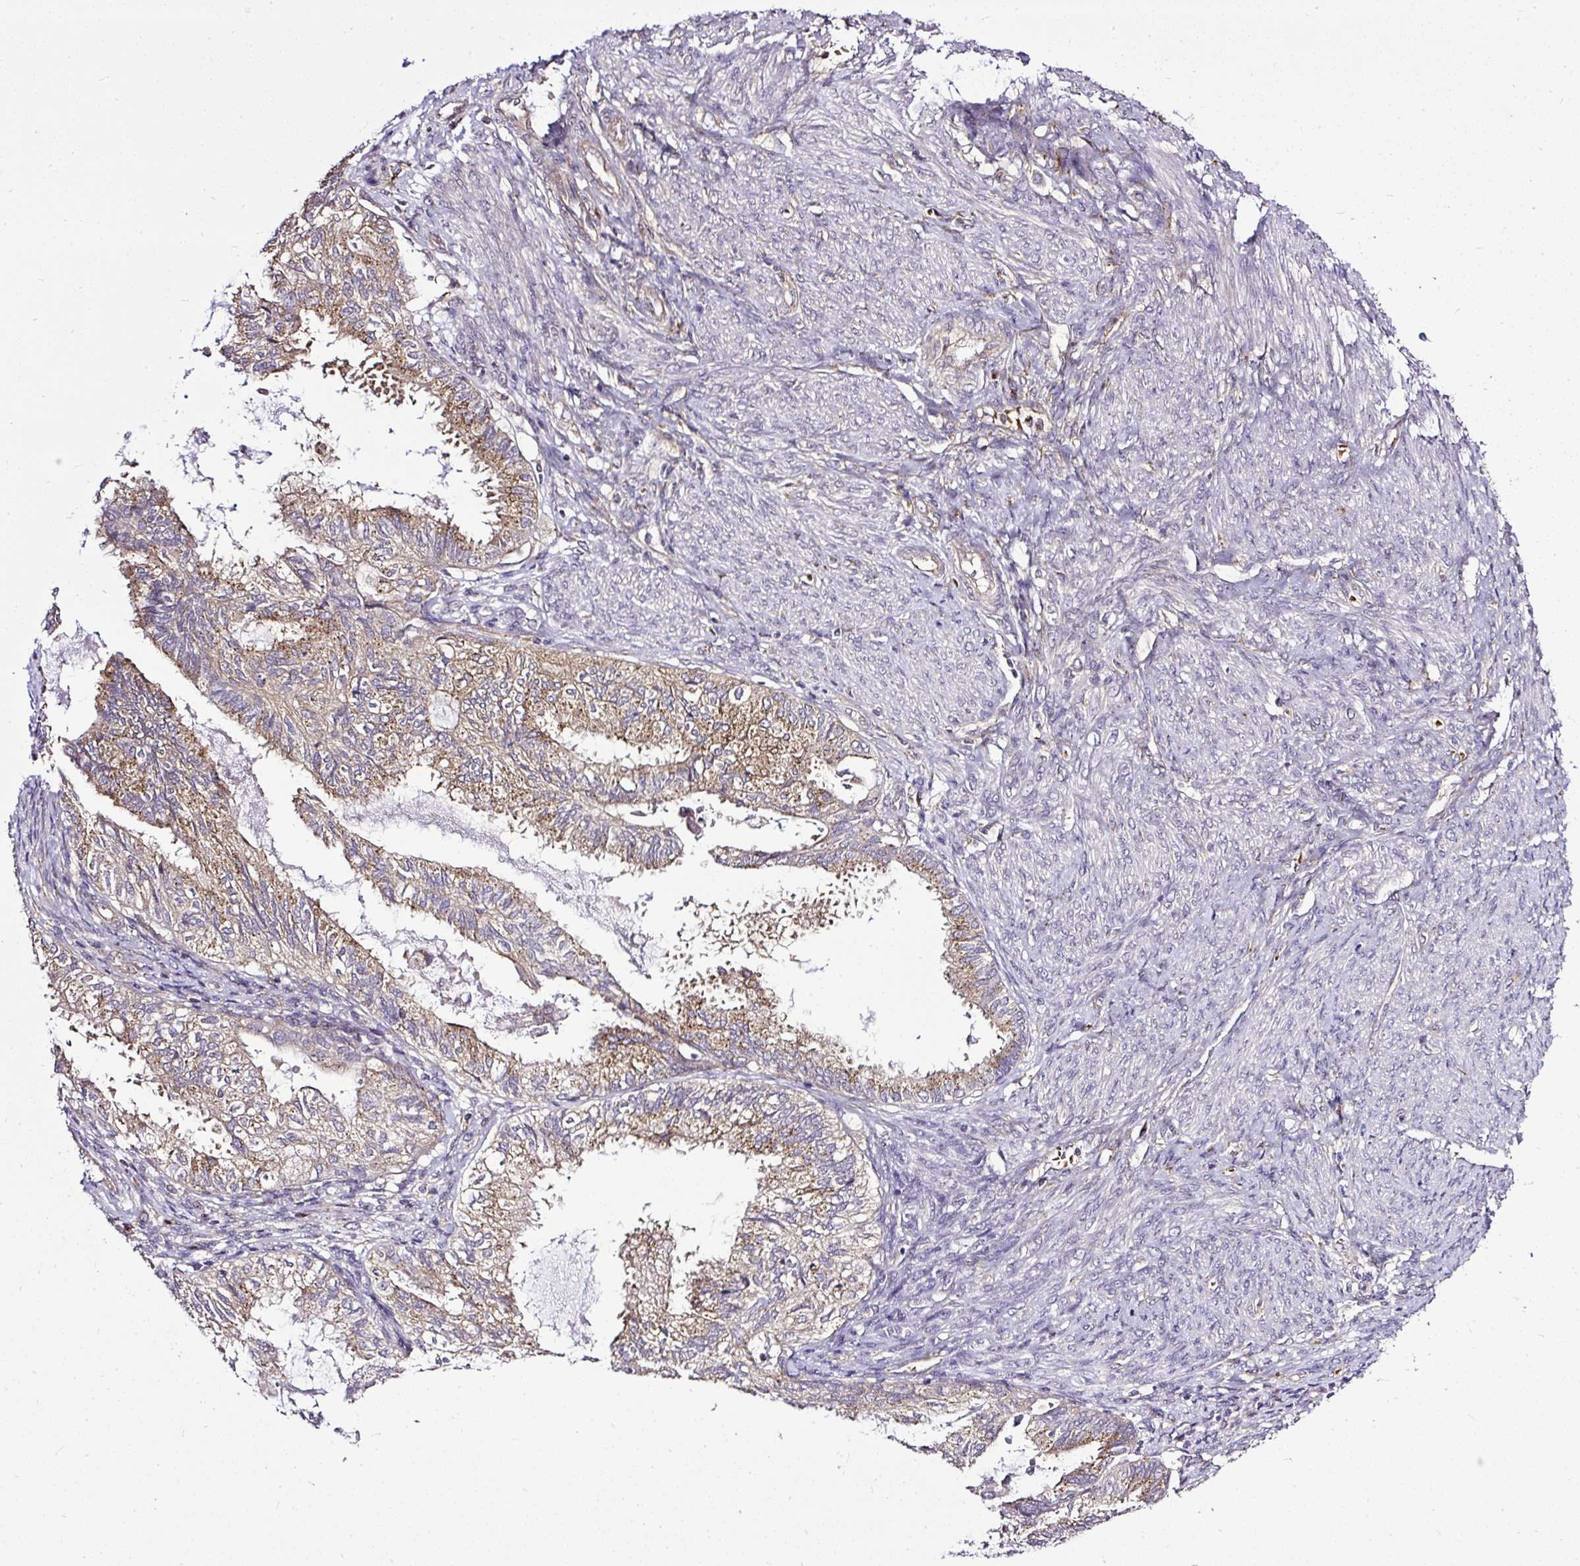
{"staining": {"intensity": "moderate", "quantity": "25%-75%", "location": "cytoplasmic/membranous"}, "tissue": "cervical cancer", "cell_type": "Tumor cells", "image_type": "cancer", "snomed": [{"axis": "morphology", "description": "Normal tissue, NOS"}, {"axis": "morphology", "description": "Adenocarcinoma, NOS"}, {"axis": "topography", "description": "Cervix"}, {"axis": "topography", "description": "Endometrium"}], "caption": "Immunohistochemical staining of cervical adenocarcinoma displays medium levels of moderate cytoplasmic/membranous positivity in approximately 25%-75% of tumor cells.", "gene": "SMC4", "patient": {"sex": "female", "age": 86}}